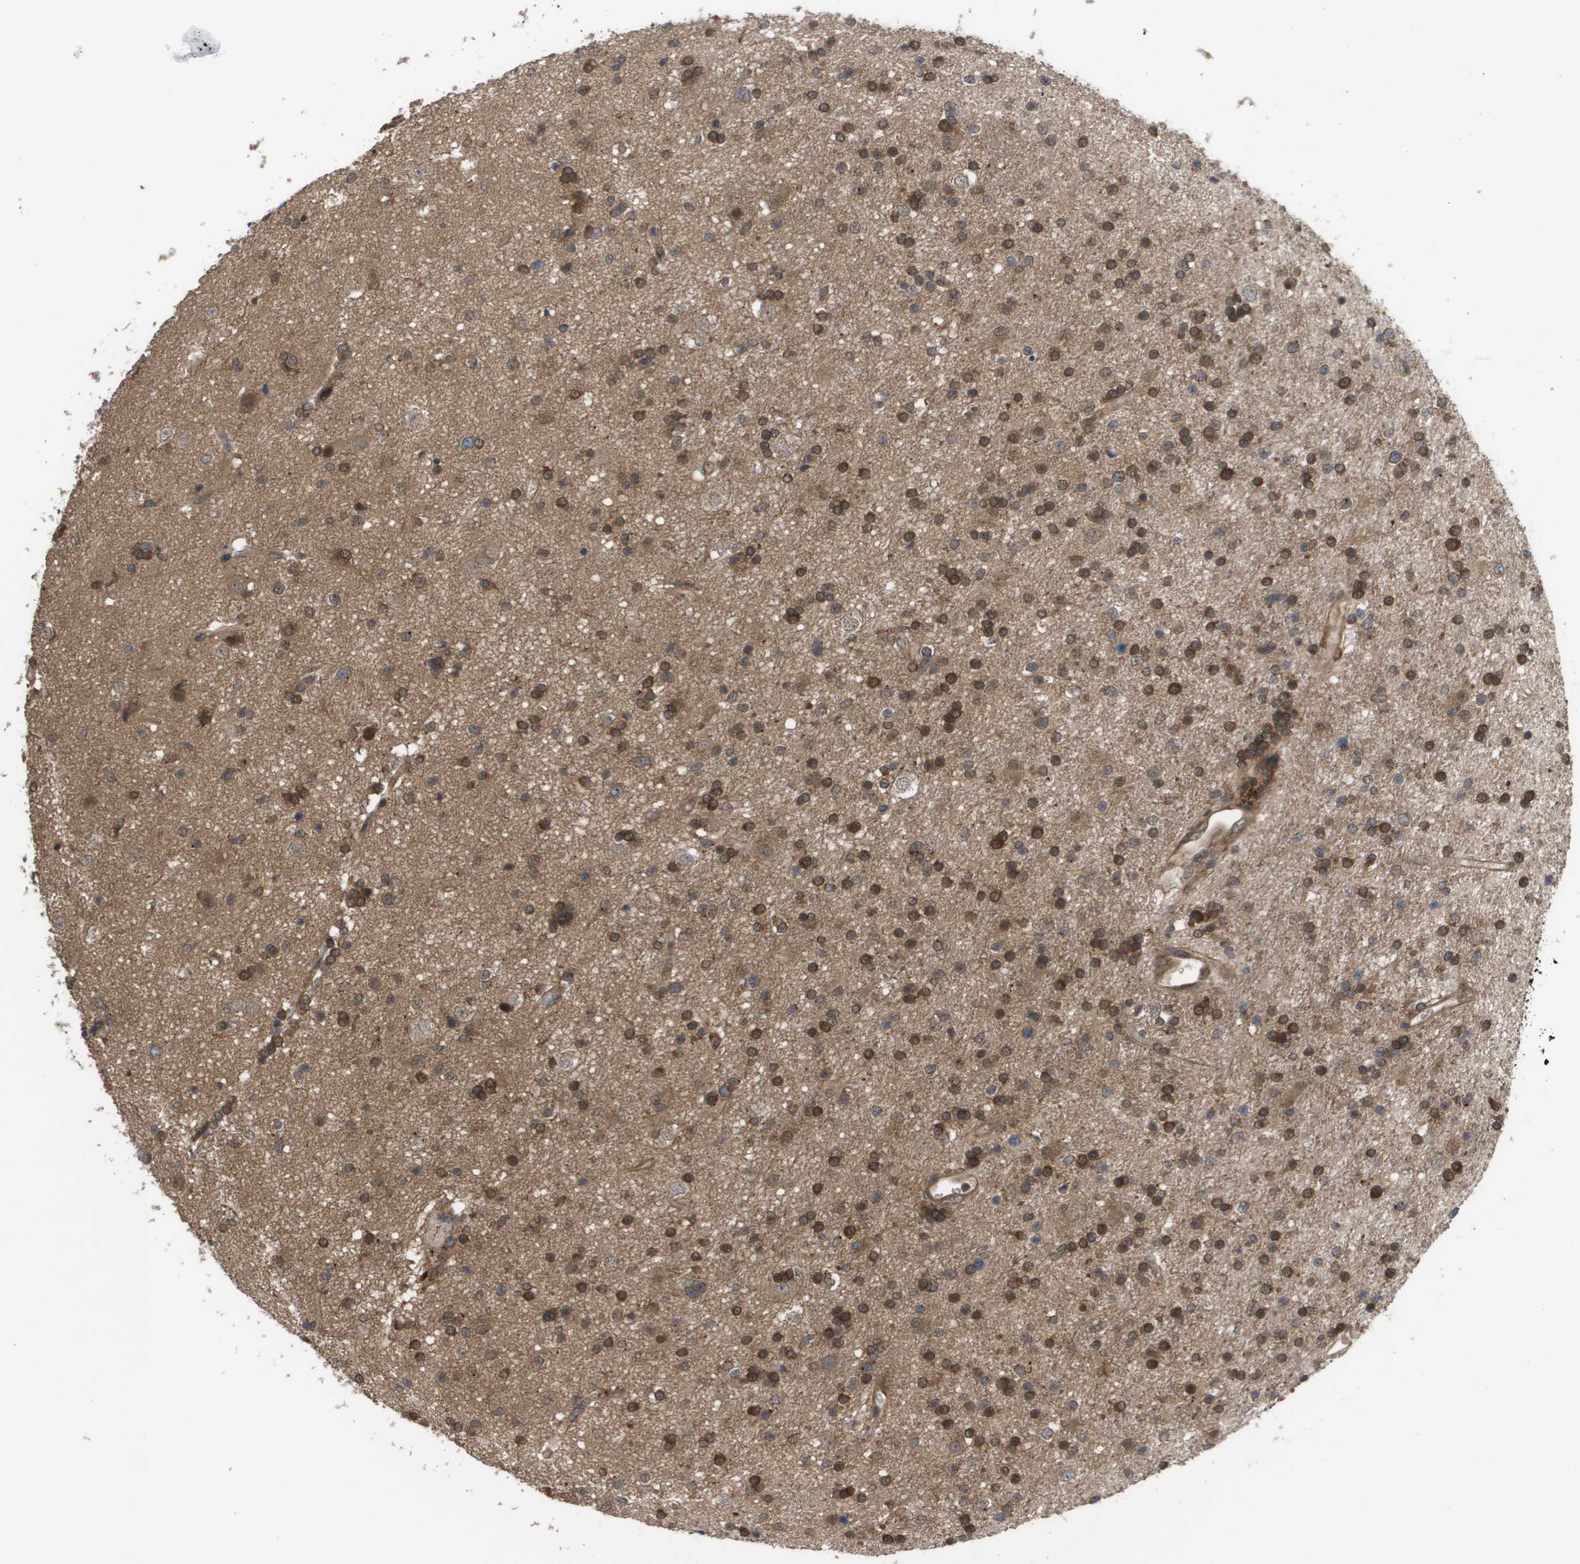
{"staining": {"intensity": "moderate", "quantity": ">75%", "location": "cytoplasmic/membranous,nuclear"}, "tissue": "glioma", "cell_type": "Tumor cells", "image_type": "cancer", "snomed": [{"axis": "morphology", "description": "Glioma, malignant, High grade"}, {"axis": "topography", "description": "Brain"}], "caption": "High-grade glioma (malignant) stained with a brown dye reveals moderate cytoplasmic/membranous and nuclear positive expression in about >75% of tumor cells.", "gene": "CTPS2", "patient": {"sex": "male", "age": 33}}